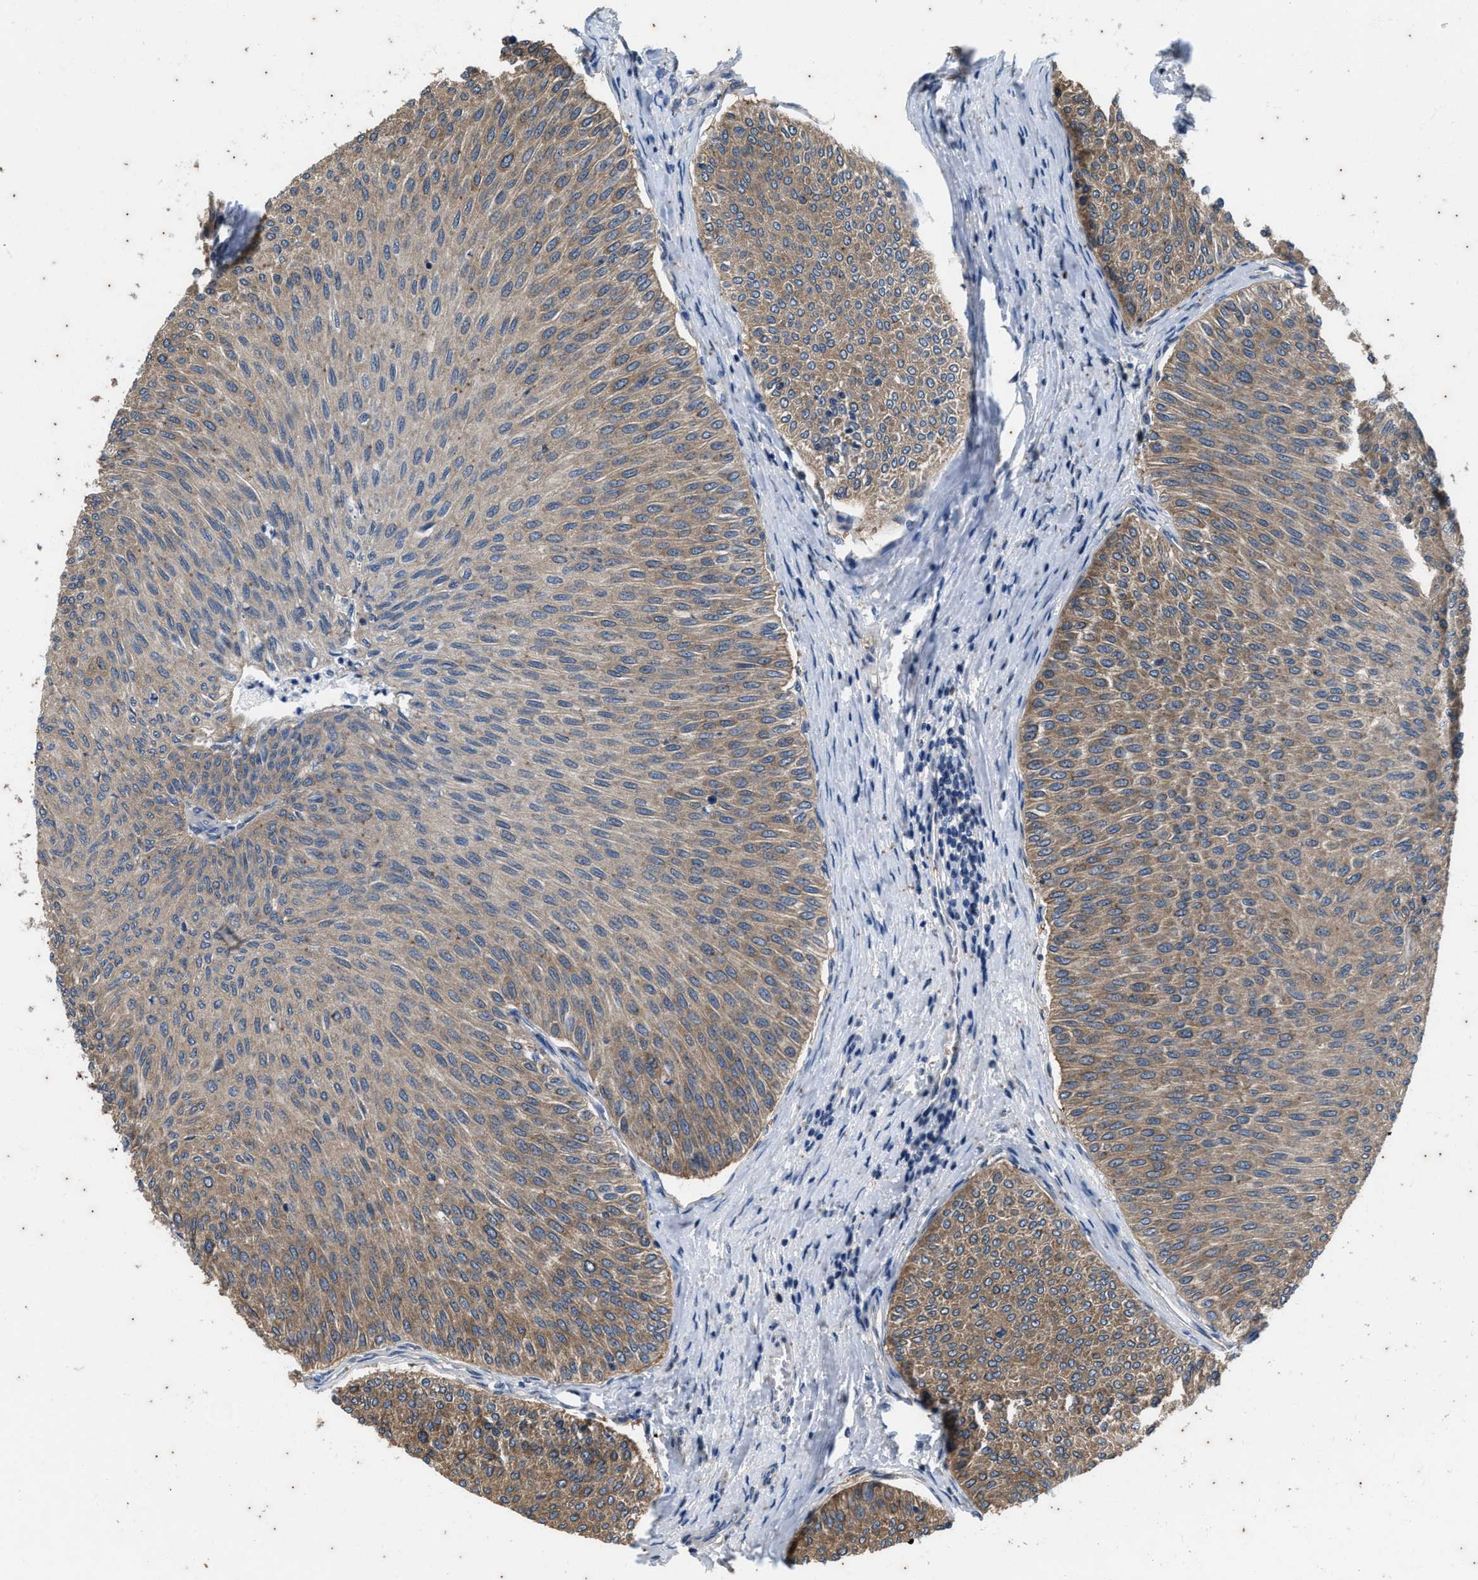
{"staining": {"intensity": "moderate", "quantity": ">75%", "location": "cytoplasmic/membranous"}, "tissue": "urothelial cancer", "cell_type": "Tumor cells", "image_type": "cancer", "snomed": [{"axis": "morphology", "description": "Urothelial carcinoma, Low grade"}, {"axis": "topography", "description": "Urinary bladder"}], "caption": "Immunohistochemistry staining of urothelial carcinoma (low-grade), which reveals medium levels of moderate cytoplasmic/membranous expression in about >75% of tumor cells indicating moderate cytoplasmic/membranous protein staining. The staining was performed using DAB (brown) for protein detection and nuclei were counterstained in hematoxylin (blue).", "gene": "COX19", "patient": {"sex": "male", "age": 78}}